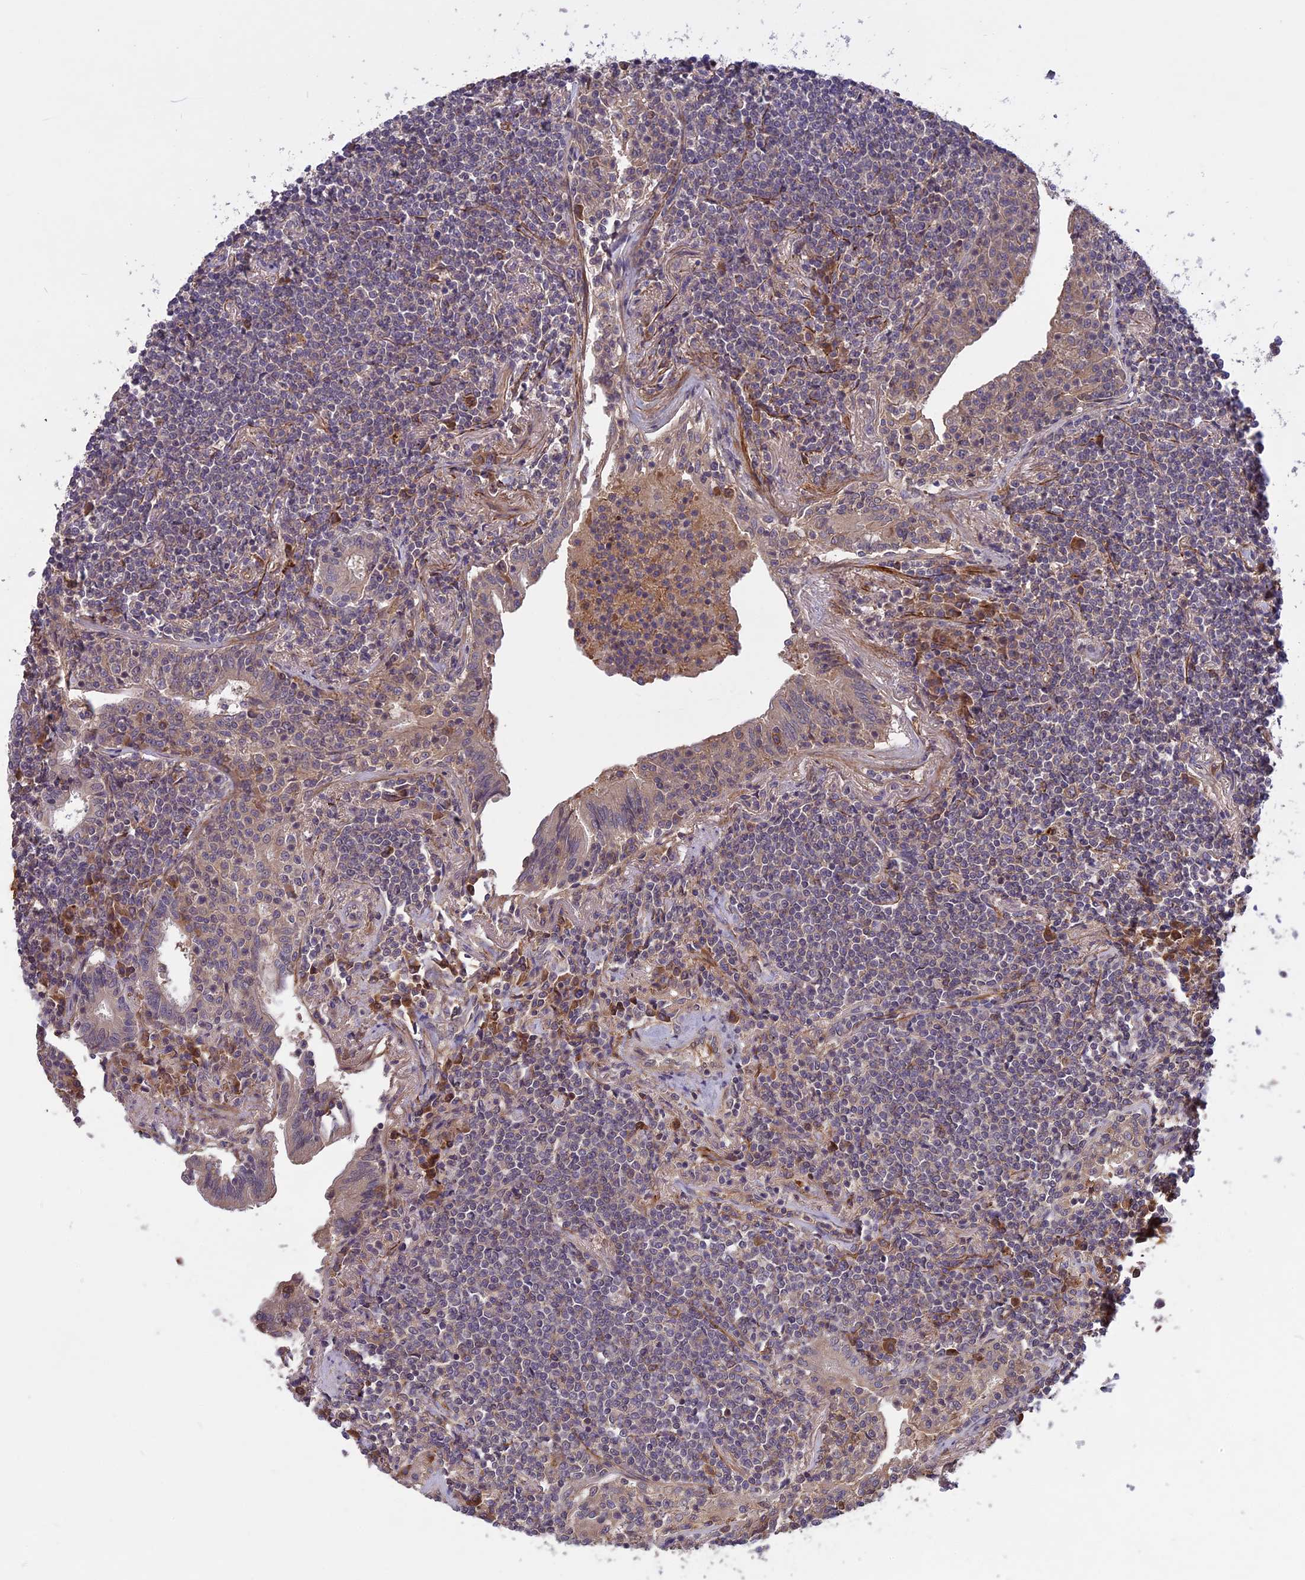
{"staining": {"intensity": "negative", "quantity": "none", "location": "none"}, "tissue": "lymphoma", "cell_type": "Tumor cells", "image_type": "cancer", "snomed": [{"axis": "morphology", "description": "Malignant lymphoma, non-Hodgkin's type, Low grade"}, {"axis": "topography", "description": "Lung"}], "caption": "A micrograph of human malignant lymphoma, non-Hodgkin's type (low-grade) is negative for staining in tumor cells. (Stains: DAB (3,3'-diaminobenzidine) IHC with hematoxylin counter stain, Microscopy: brightfield microscopy at high magnification).", "gene": "ADO", "patient": {"sex": "female", "age": 71}}